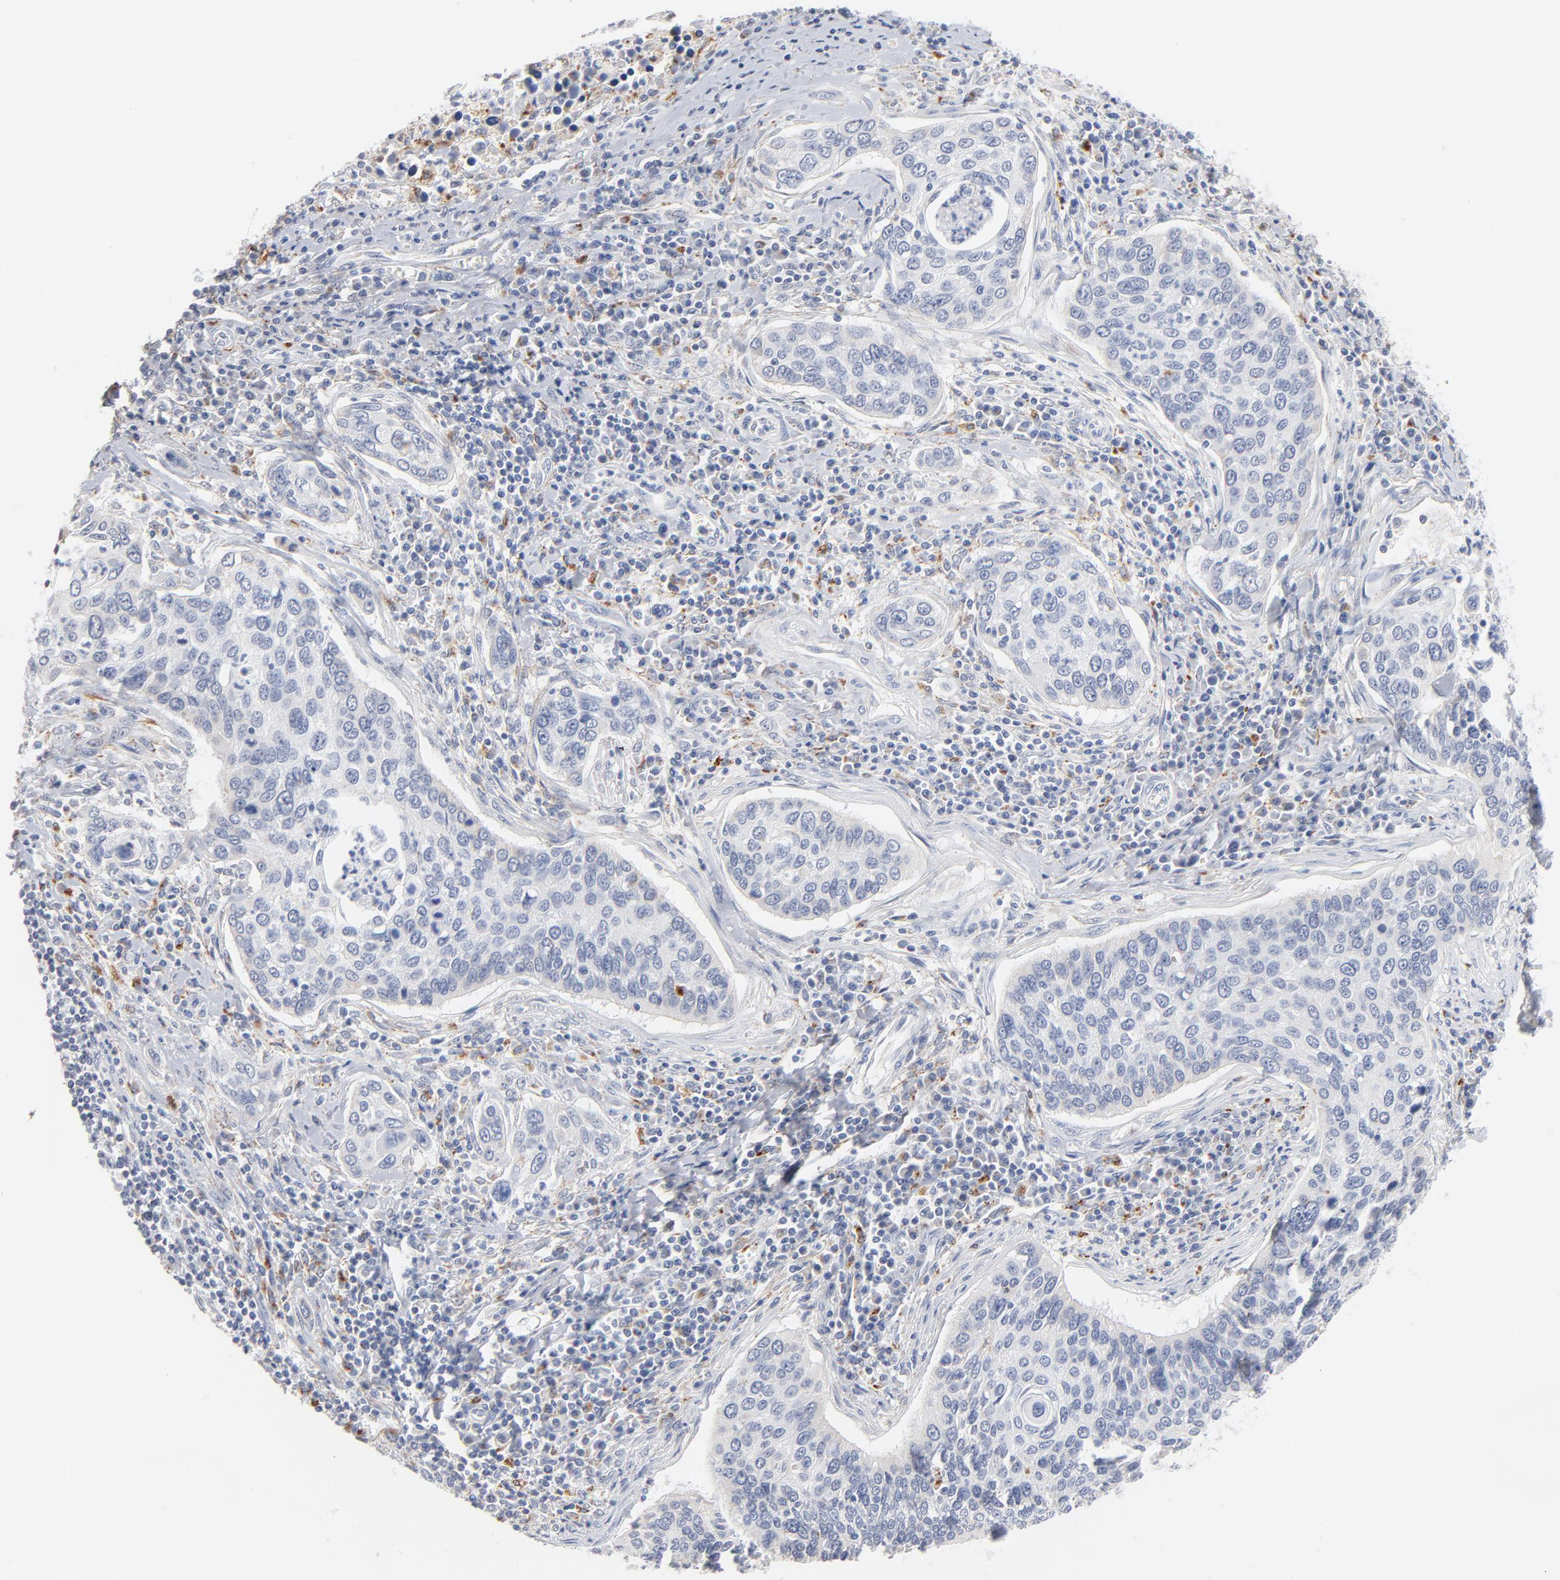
{"staining": {"intensity": "negative", "quantity": "none", "location": "none"}, "tissue": "cervical cancer", "cell_type": "Tumor cells", "image_type": "cancer", "snomed": [{"axis": "morphology", "description": "Squamous cell carcinoma, NOS"}, {"axis": "topography", "description": "Cervix"}], "caption": "Tumor cells show no significant staining in squamous cell carcinoma (cervical).", "gene": "LTBP2", "patient": {"sex": "female", "age": 53}}